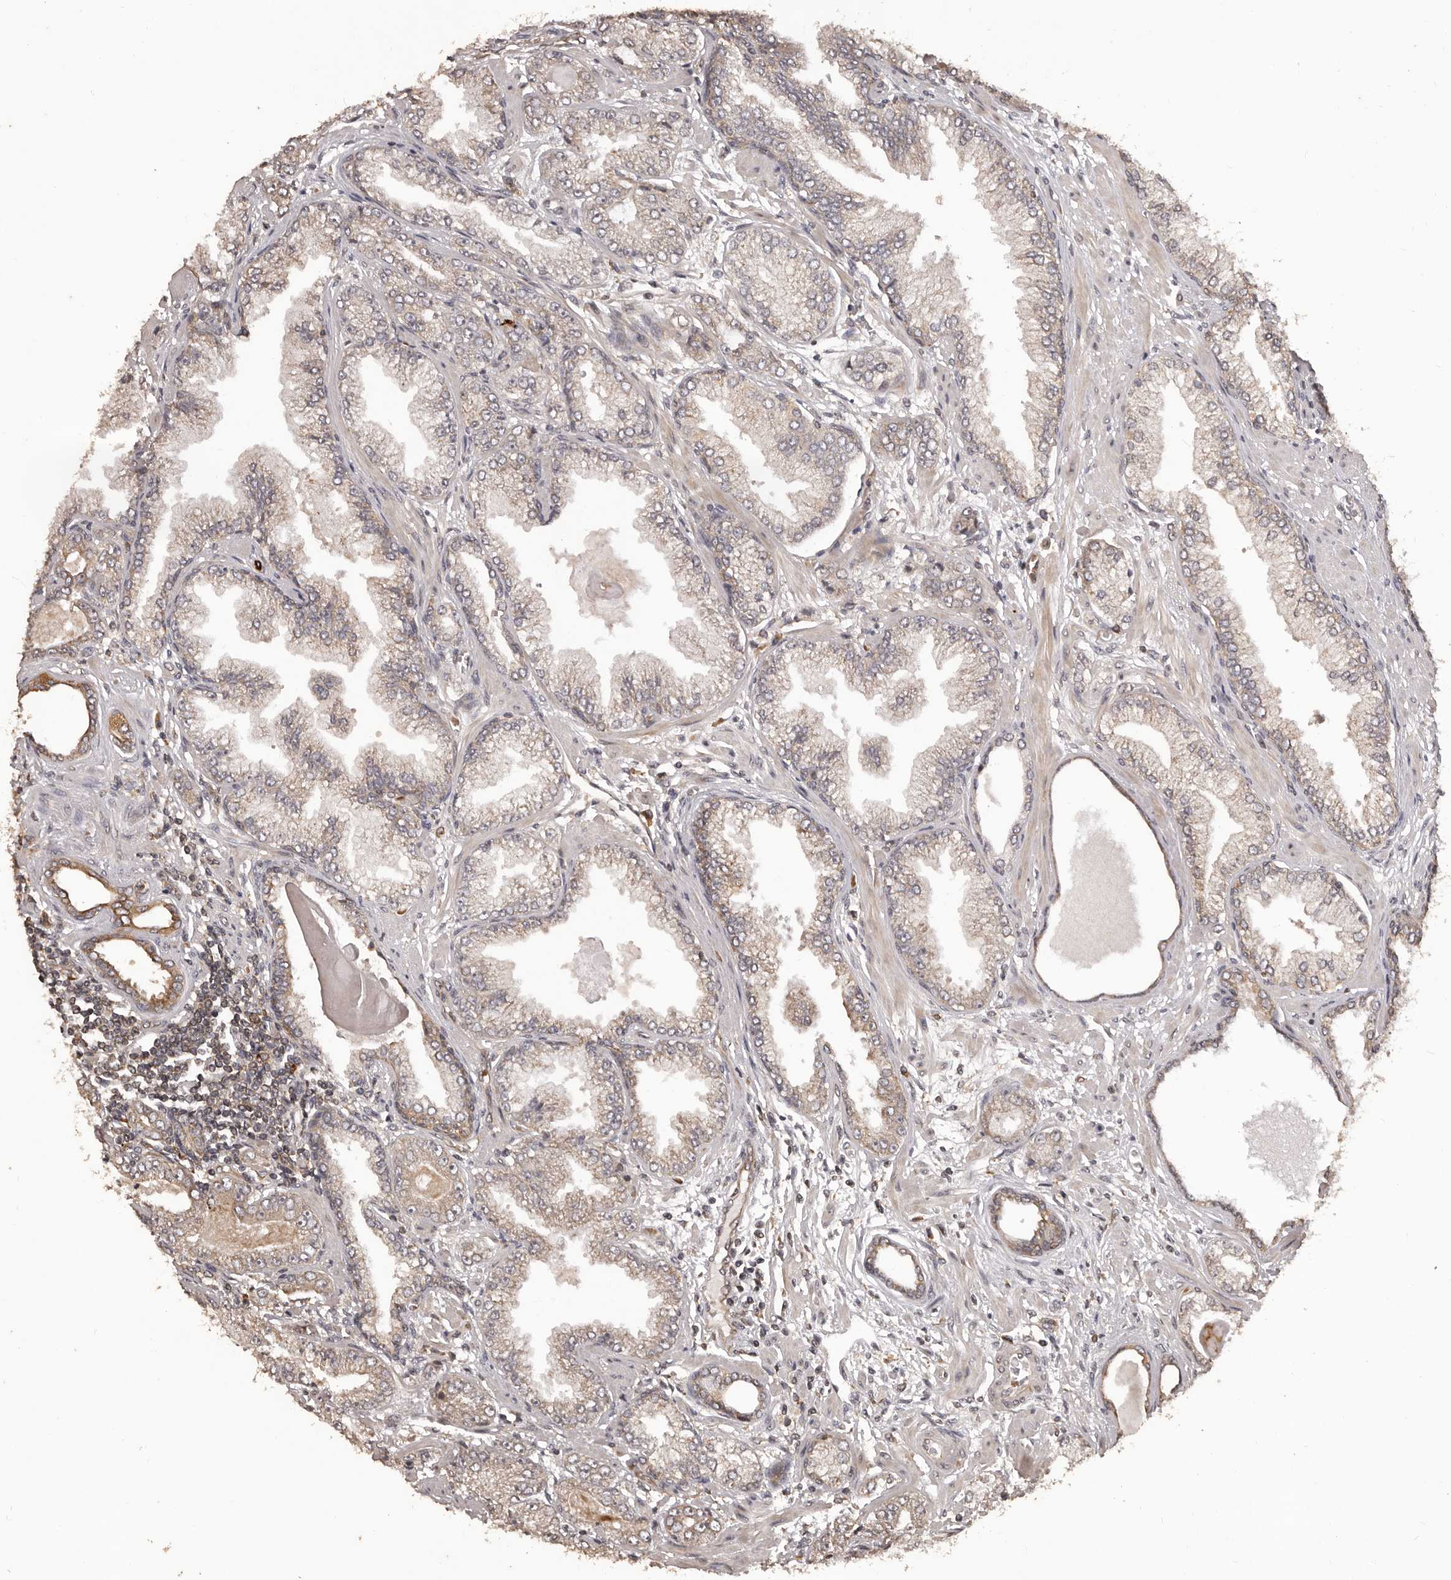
{"staining": {"intensity": "weak", "quantity": "<25%", "location": "cytoplasmic/membranous"}, "tissue": "prostate cancer", "cell_type": "Tumor cells", "image_type": "cancer", "snomed": [{"axis": "morphology", "description": "Adenocarcinoma, High grade"}, {"axis": "topography", "description": "Prostate"}], "caption": "Immunohistochemistry of human prostate cancer reveals no positivity in tumor cells.", "gene": "QRSL1", "patient": {"sex": "male", "age": 71}}